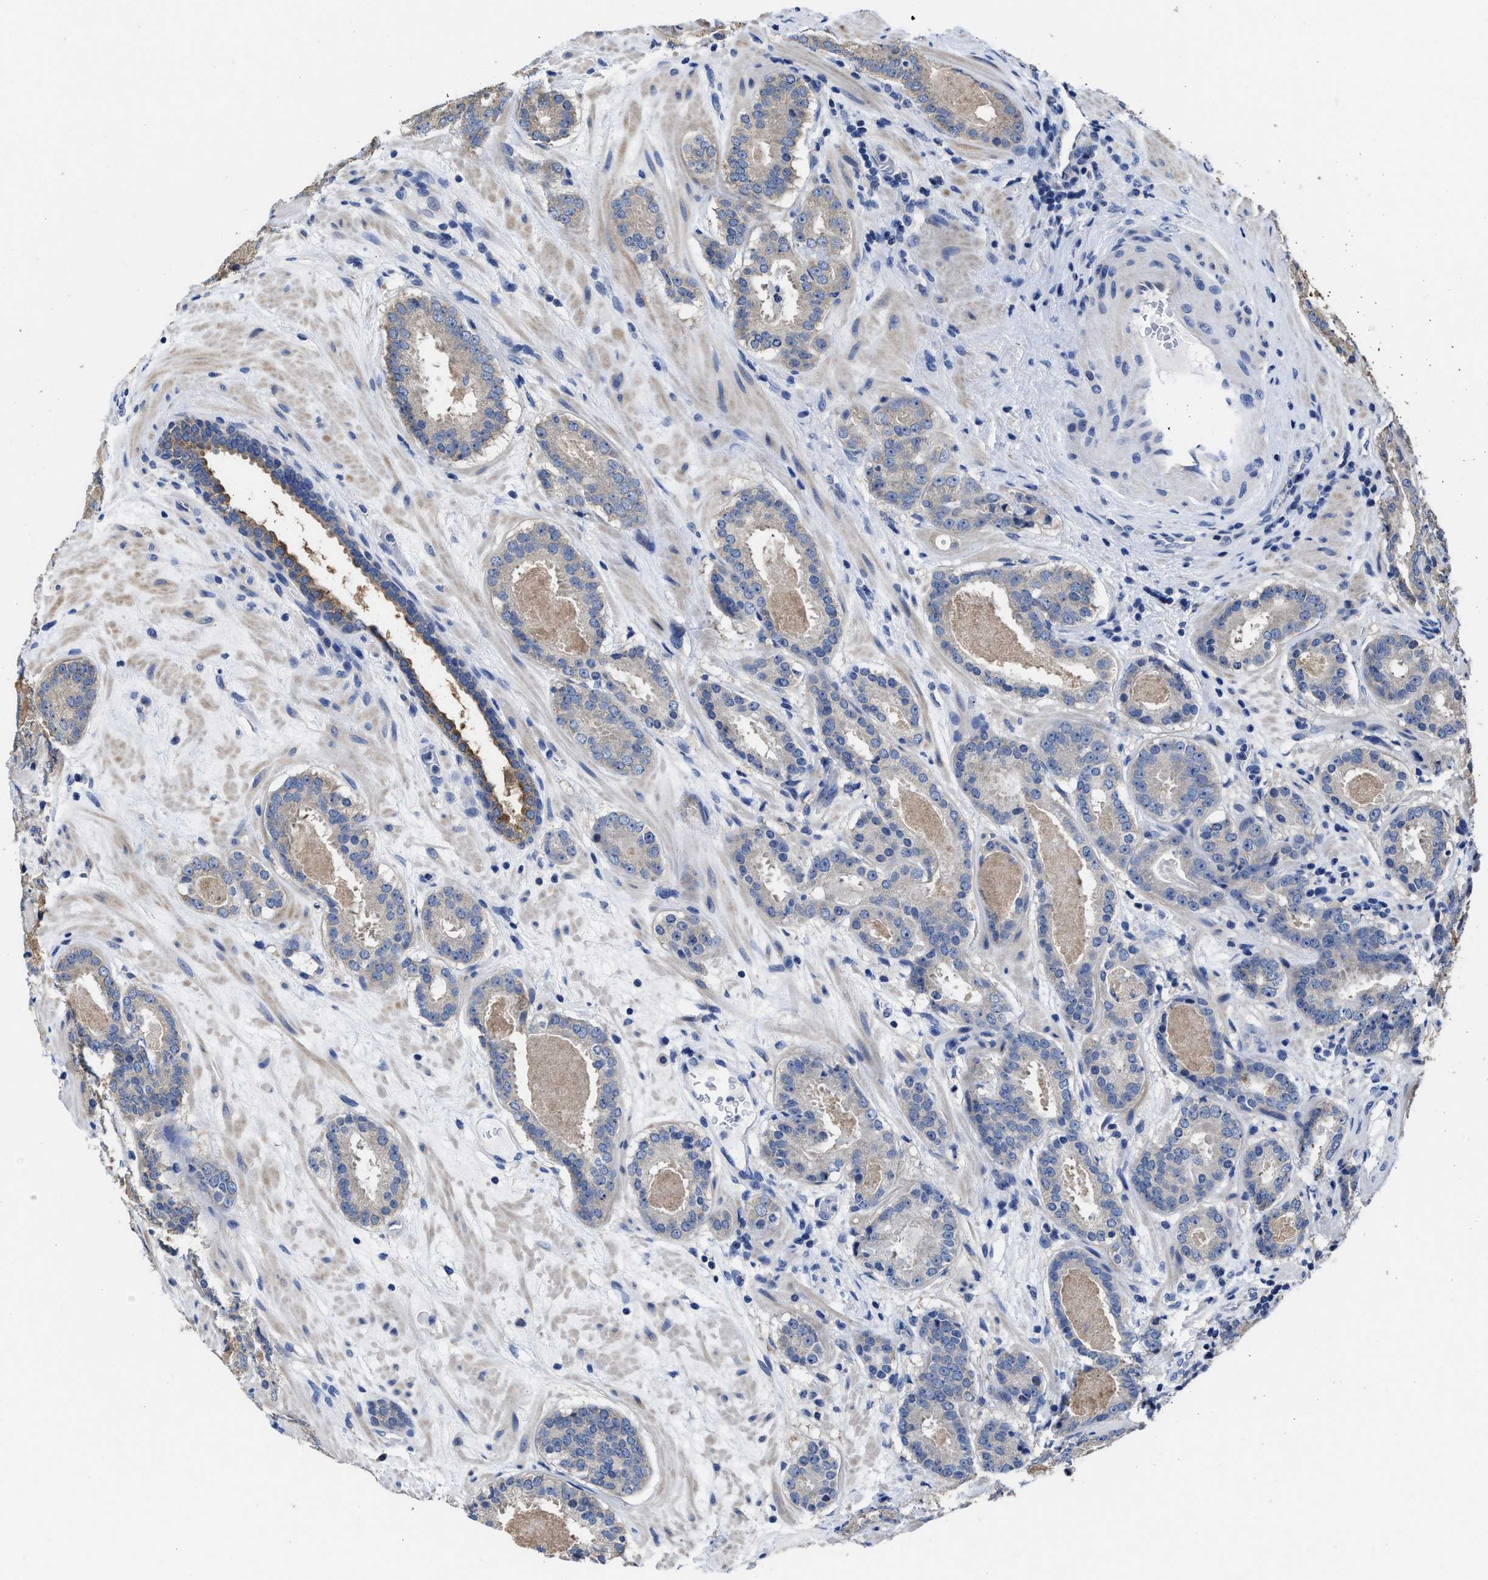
{"staining": {"intensity": "negative", "quantity": "none", "location": "none"}, "tissue": "prostate cancer", "cell_type": "Tumor cells", "image_type": "cancer", "snomed": [{"axis": "morphology", "description": "Adenocarcinoma, Low grade"}, {"axis": "topography", "description": "Prostate"}], "caption": "The histopathology image demonstrates no staining of tumor cells in adenocarcinoma (low-grade) (prostate).", "gene": "HOOK1", "patient": {"sex": "male", "age": 69}}